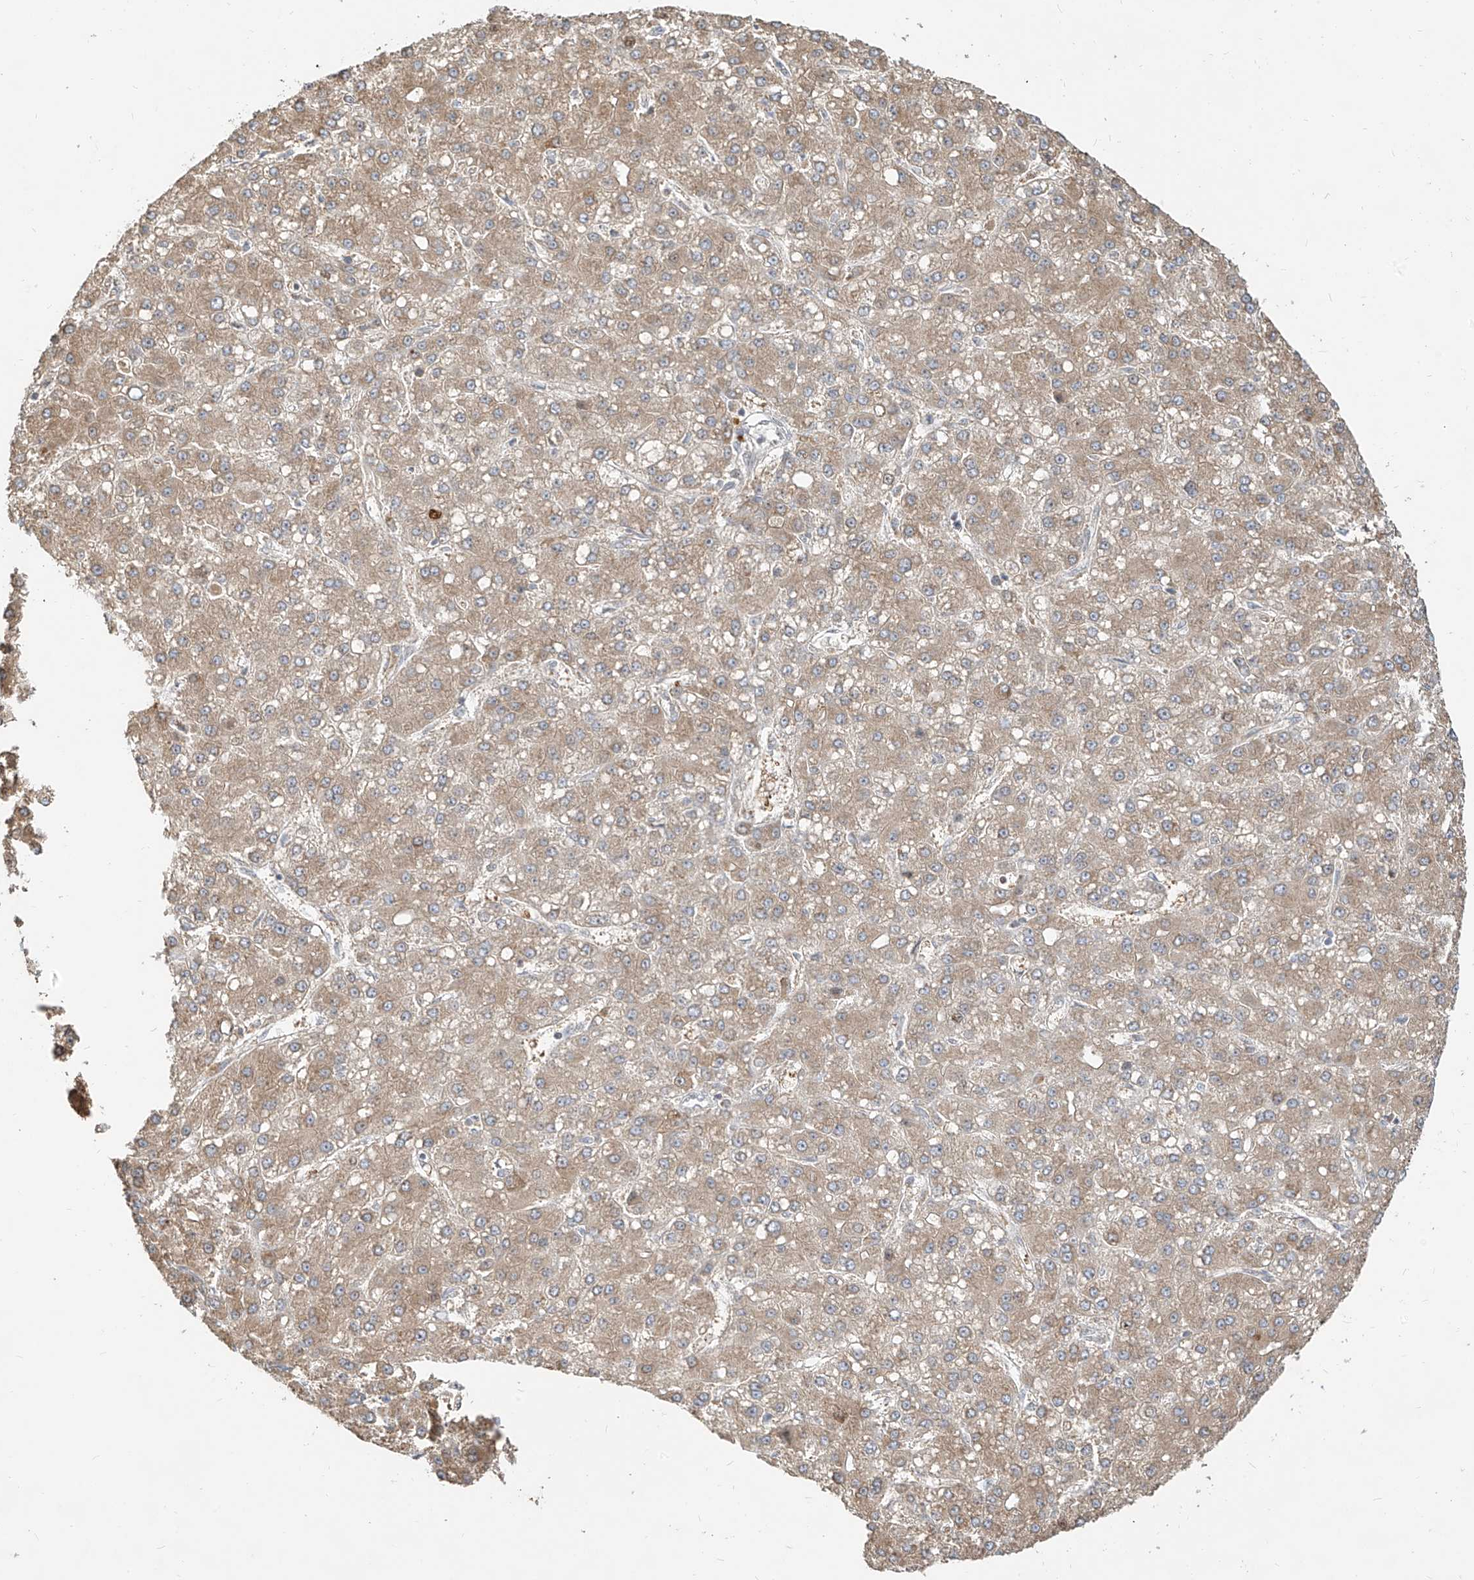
{"staining": {"intensity": "weak", "quantity": ">75%", "location": "cytoplasmic/membranous"}, "tissue": "liver cancer", "cell_type": "Tumor cells", "image_type": "cancer", "snomed": [{"axis": "morphology", "description": "Carcinoma, Hepatocellular, NOS"}, {"axis": "topography", "description": "Liver"}], "caption": "IHC histopathology image of human hepatocellular carcinoma (liver) stained for a protein (brown), which reveals low levels of weak cytoplasmic/membranous positivity in about >75% of tumor cells.", "gene": "ZMYM2", "patient": {"sex": "male", "age": 67}}